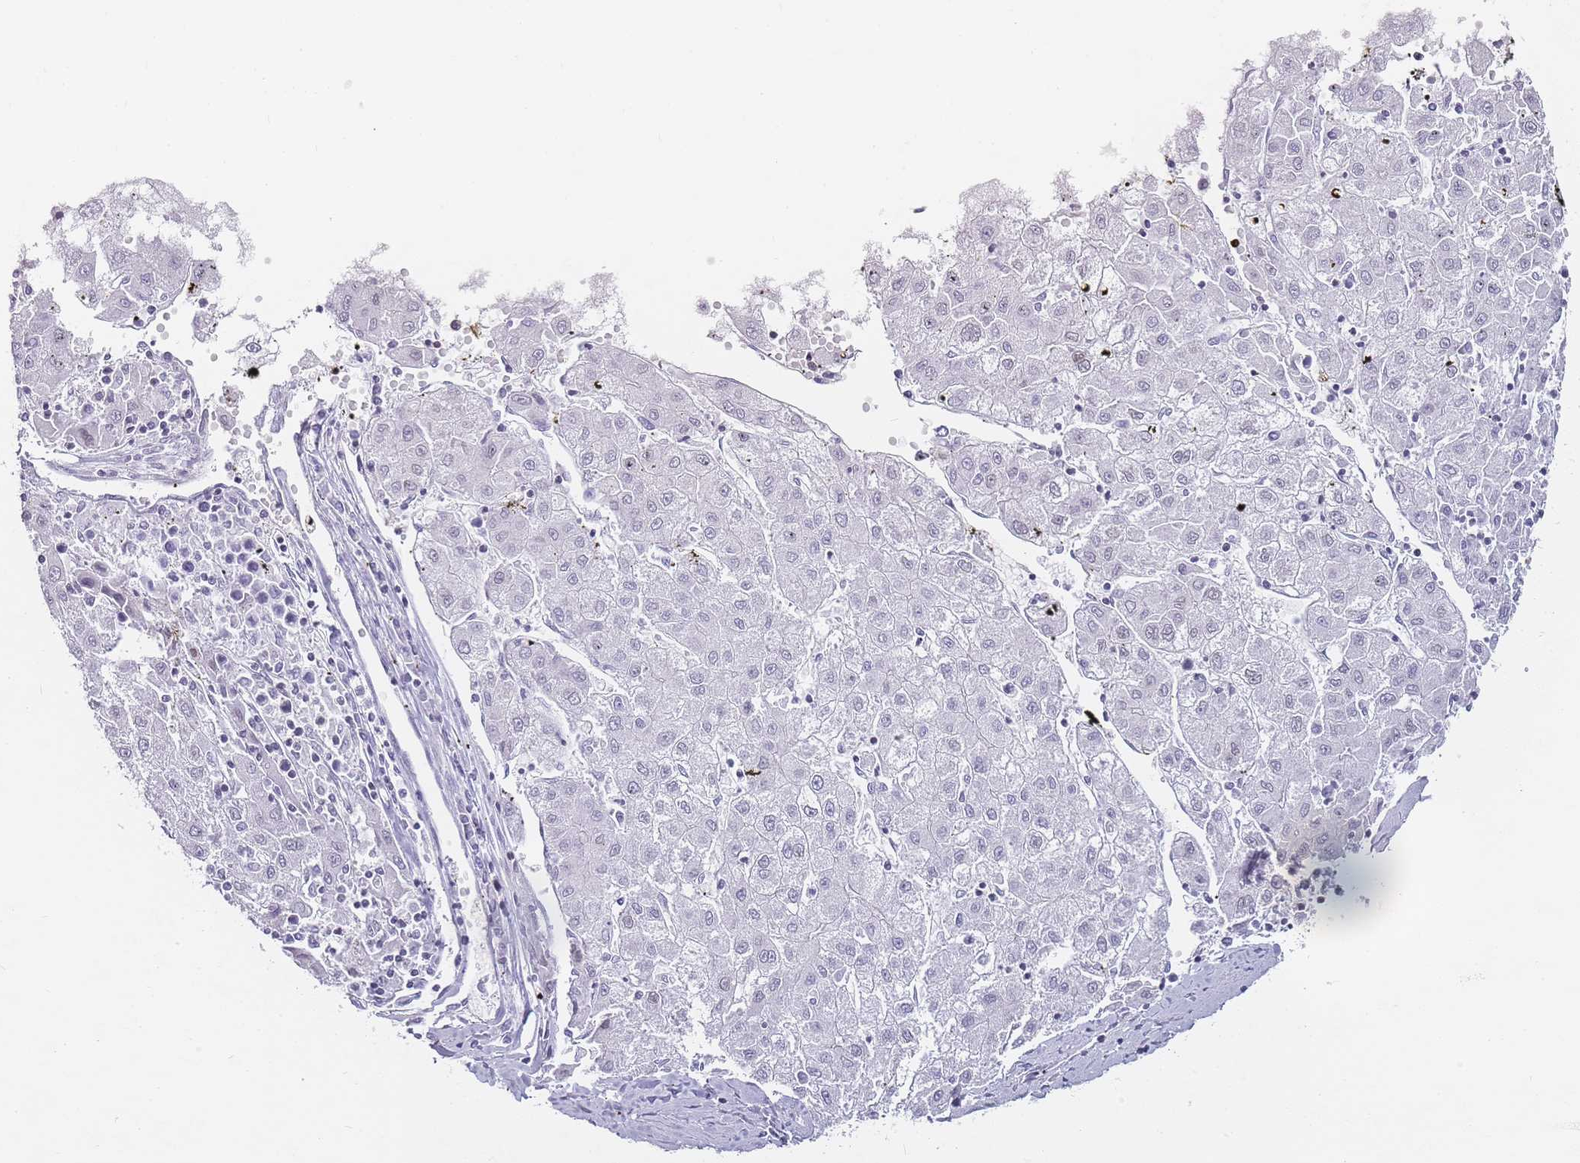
{"staining": {"intensity": "negative", "quantity": "none", "location": "none"}, "tissue": "liver cancer", "cell_type": "Tumor cells", "image_type": "cancer", "snomed": [{"axis": "morphology", "description": "Carcinoma, Hepatocellular, NOS"}, {"axis": "topography", "description": "Liver"}], "caption": "DAB (3,3'-diaminobenzidine) immunohistochemical staining of liver hepatocellular carcinoma demonstrates no significant expression in tumor cells. The staining was performed using DAB (3,3'-diaminobenzidine) to visualize the protein expression in brown, while the nuclei were stained in blue with hematoxylin (Magnification: 20x).", "gene": "JAKMIP1", "patient": {"sex": "male", "age": 72}}